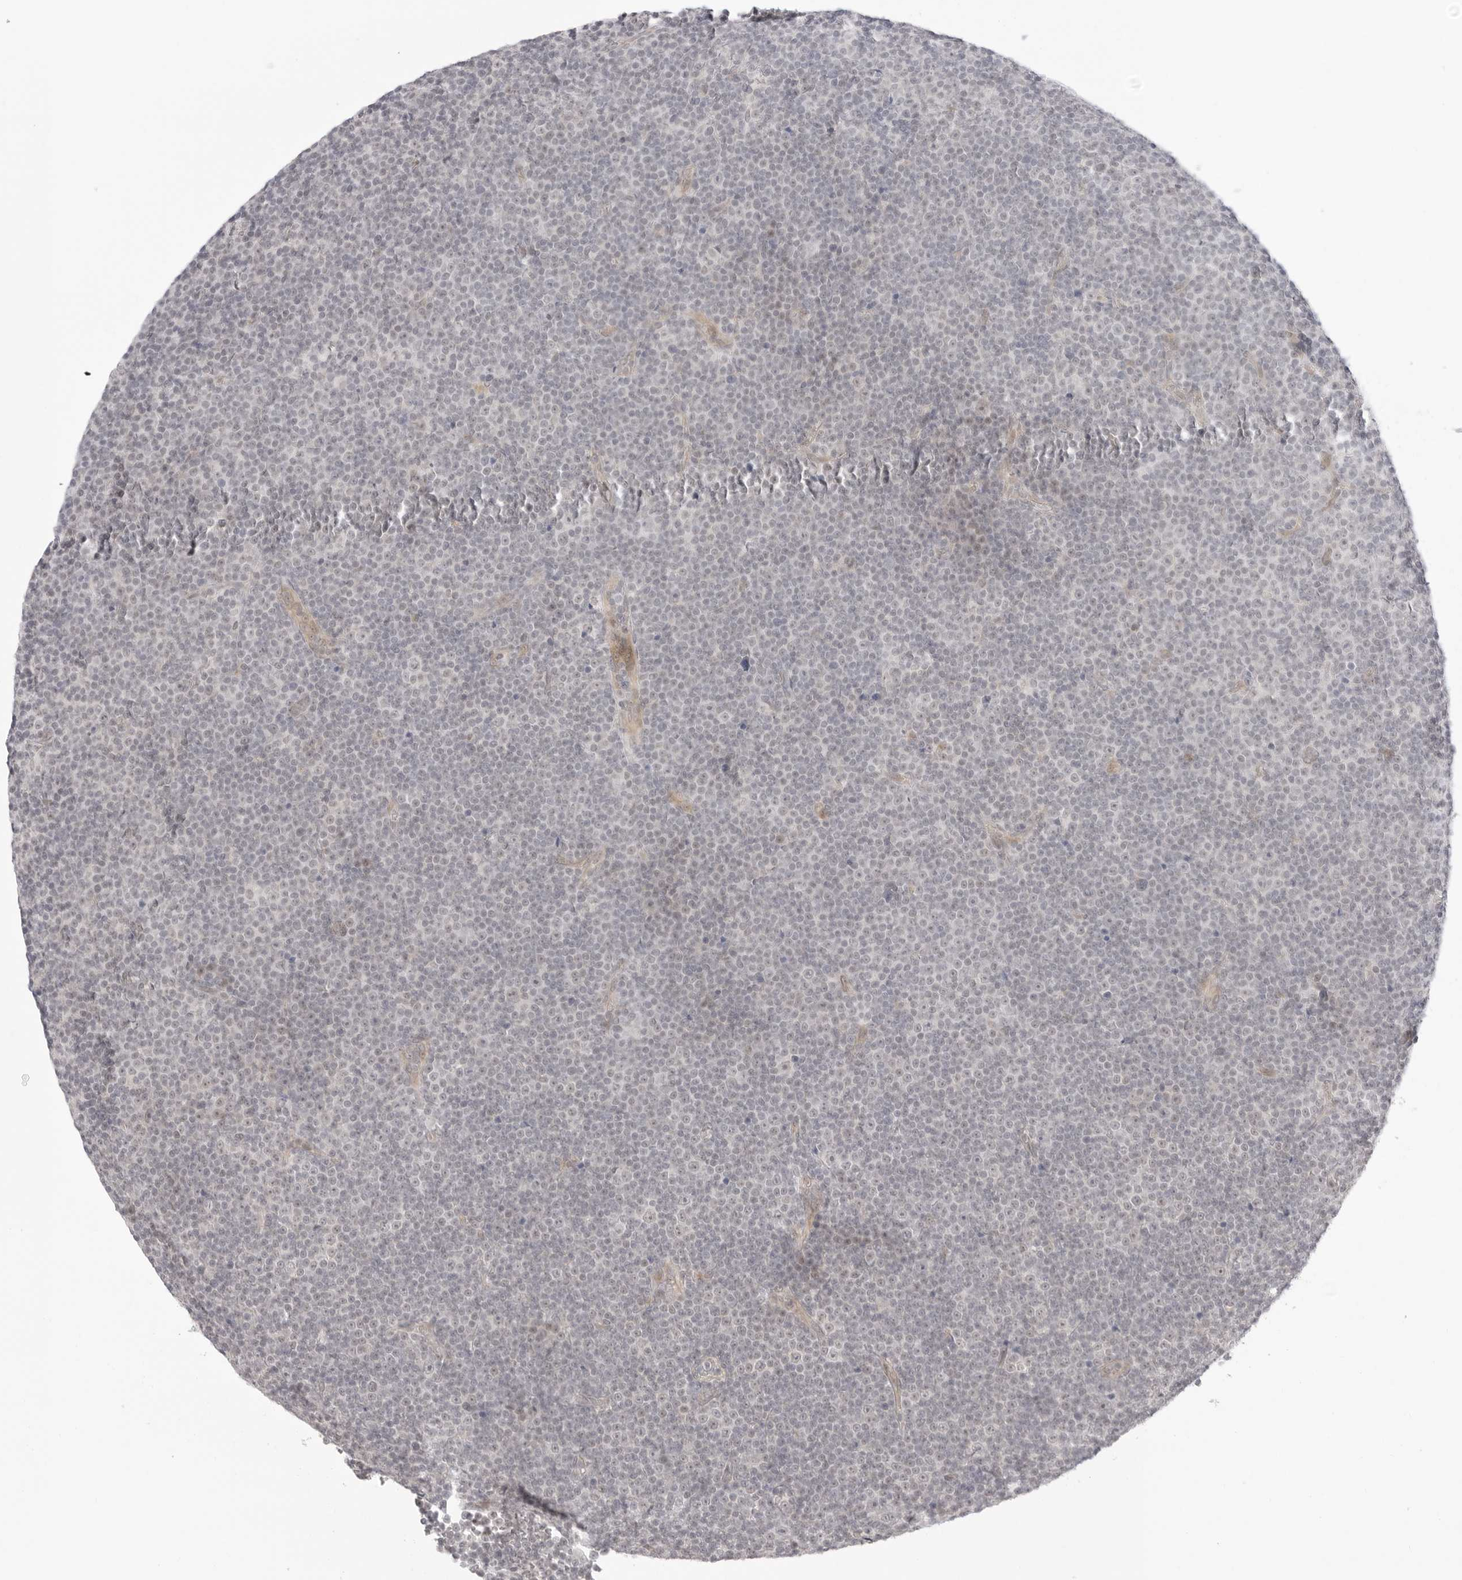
{"staining": {"intensity": "negative", "quantity": "none", "location": "none"}, "tissue": "lymphoma", "cell_type": "Tumor cells", "image_type": "cancer", "snomed": [{"axis": "morphology", "description": "Malignant lymphoma, non-Hodgkin's type, Low grade"}, {"axis": "topography", "description": "Lymph node"}], "caption": "Protein analysis of lymphoma reveals no significant expression in tumor cells. (DAB immunohistochemistry (IHC) with hematoxylin counter stain).", "gene": "MED18", "patient": {"sex": "female", "age": 67}}